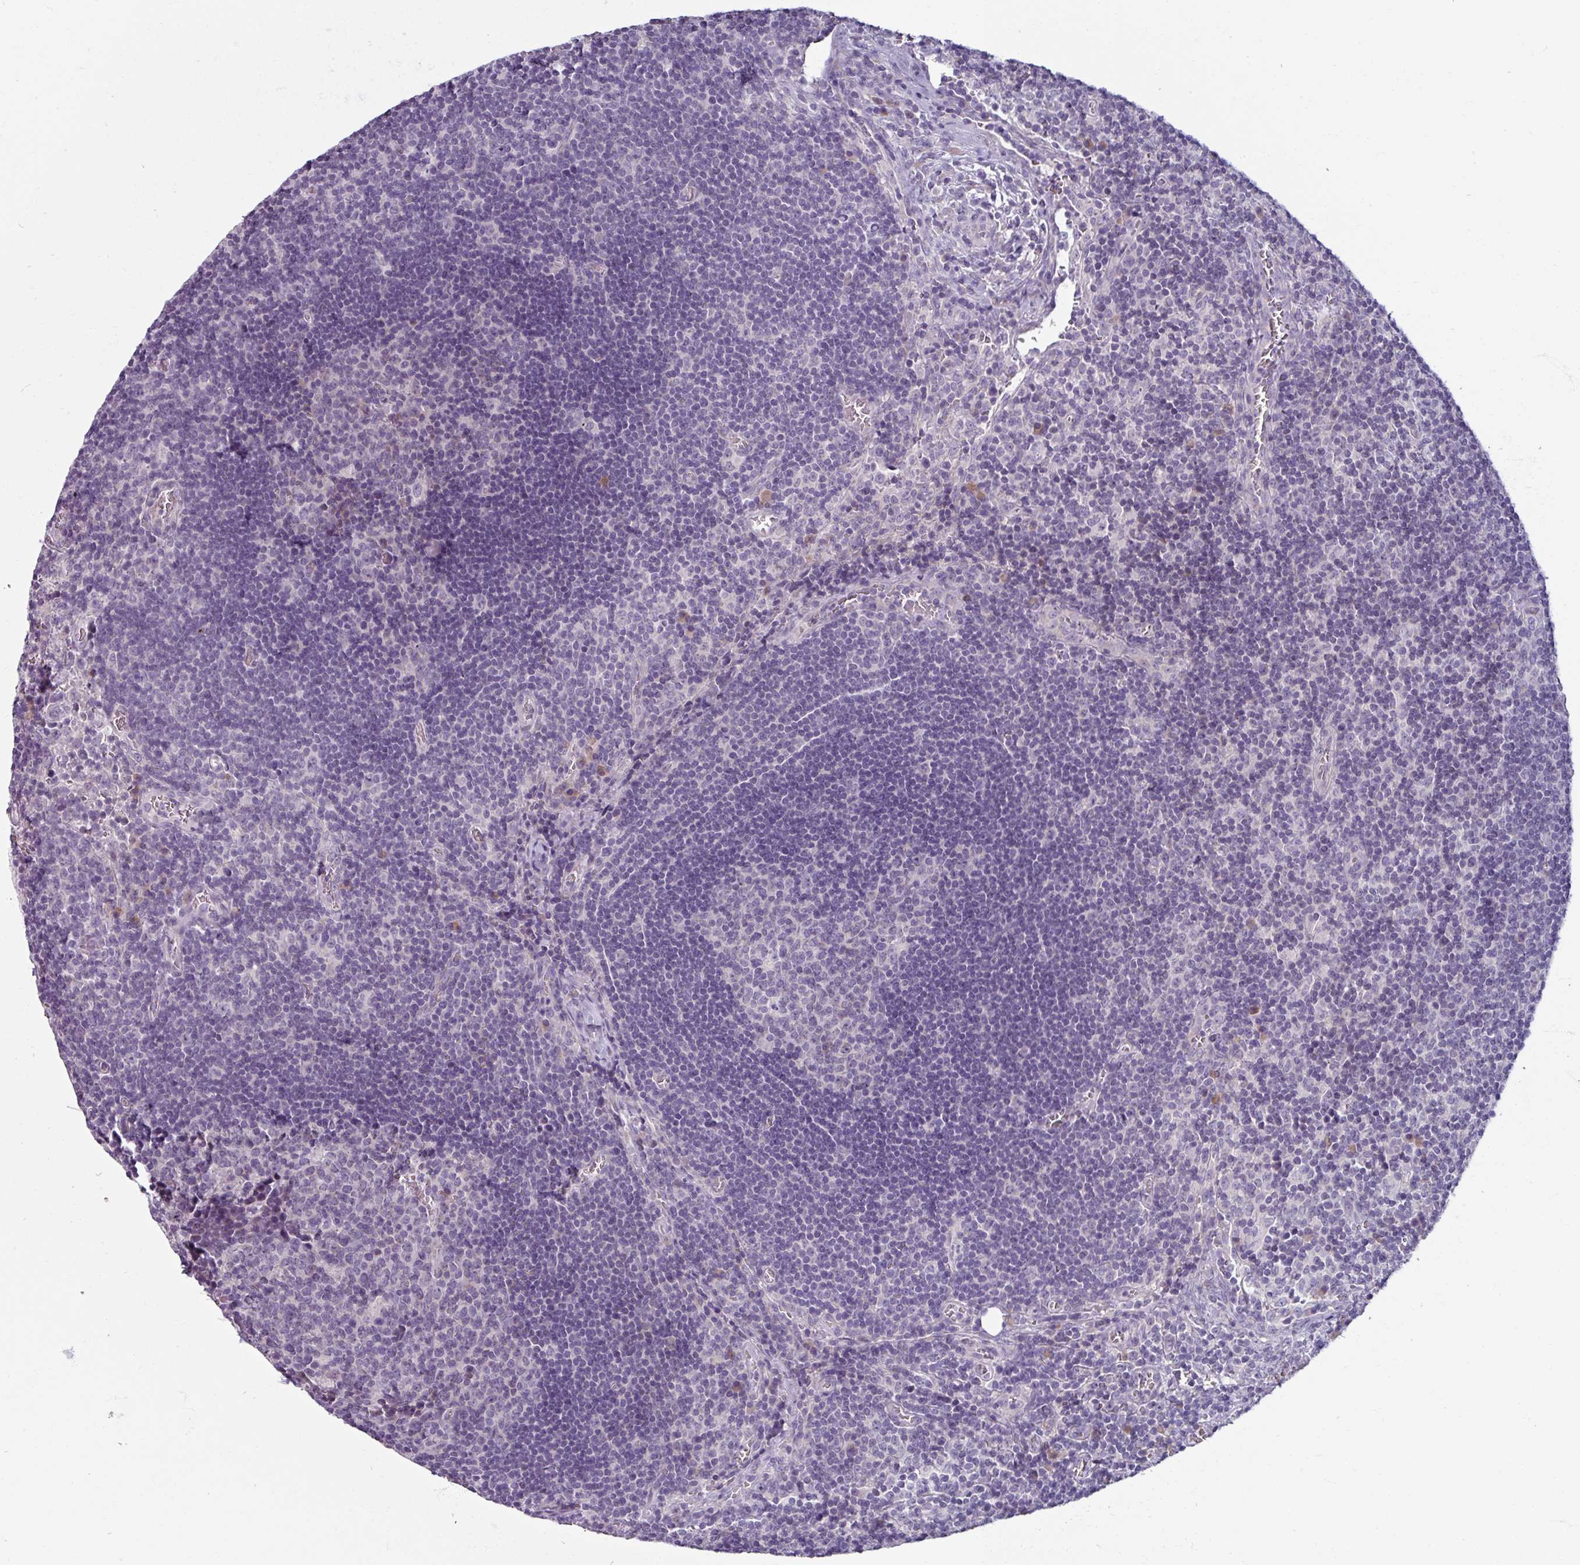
{"staining": {"intensity": "negative", "quantity": "none", "location": "none"}, "tissue": "lymph node", "cell_type": "Germinal center cells", "image_type": "normal", "snomed": [{"axis": "morphology", "description": "Normal tissue, NOS"}, {"axis": "topography", "description": "Lymph node"}], "caption": "Germinal center cells show no significant protein expression in benign lymph node. (DAB immunohistochemistry visualized using brightfield microscopy, high magnification).", "gene": "SMIM11", "patient": {"sex": "male", "age": 50}}